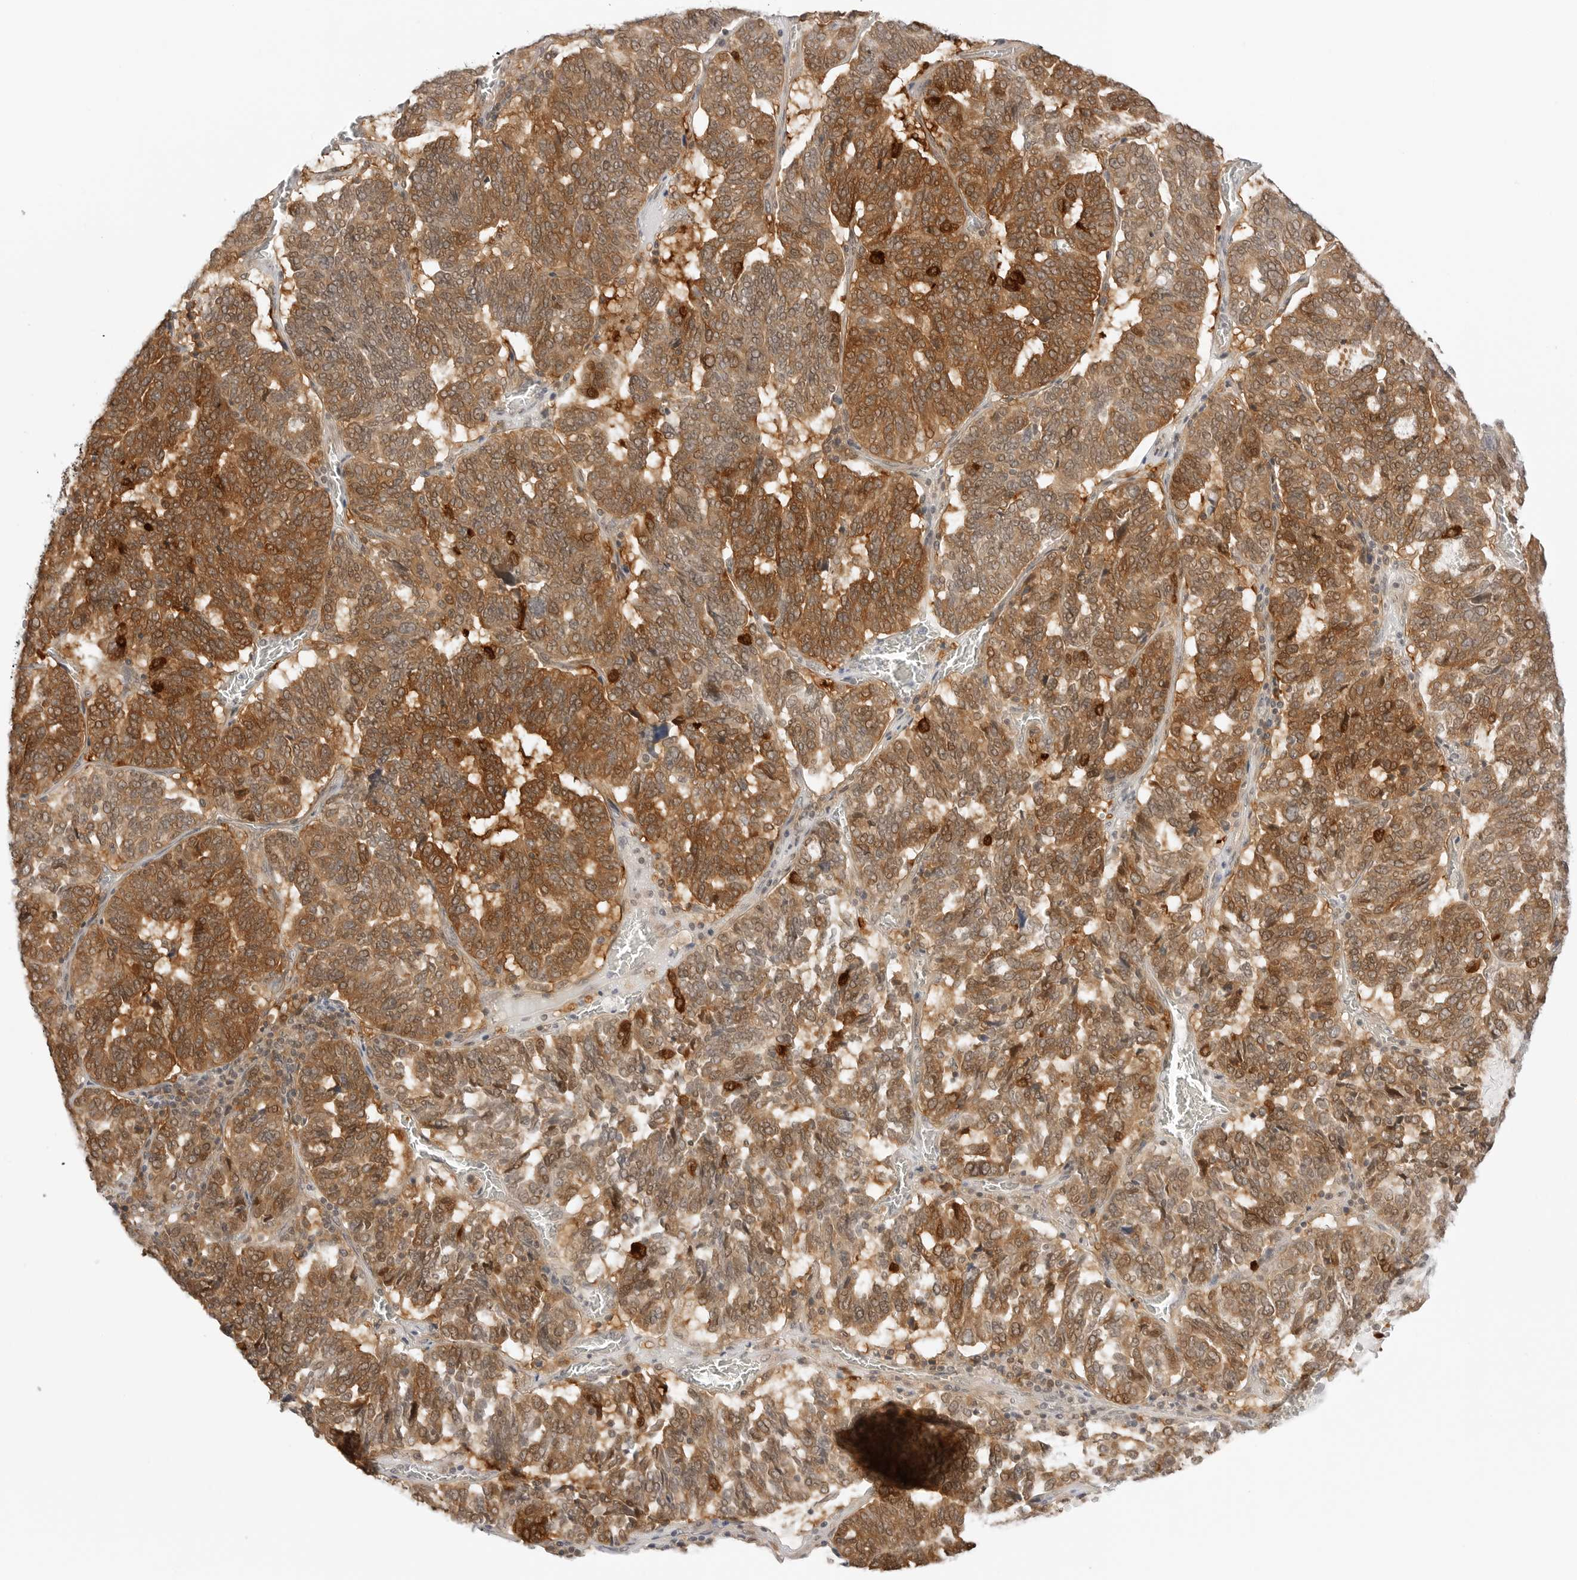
{"staining": {"intensity": "strong", "quantity": ">75%", "location": "cytoplasmic/membranous"}, "tissue": "ovarian cancer", "cell_type": "Tumor cells", "image_type": "cancer", "snomed": [{"axis": "morphology", "description": "Cystadenocarcinoma, serous, NOS"}, {"axis": "topography", "description": "Ovary"}], "caption": "A photomicrograph of human serous cystadenocarcinoma (ovarian) stained for a protein reveals strong cytoplasmic/membranous brown staining in tumor cells. Ihc stains the protein in brown and the nuclei are stained blue.", "gene": "NUDC", "patient": {"sex": "female", "age": 59}}